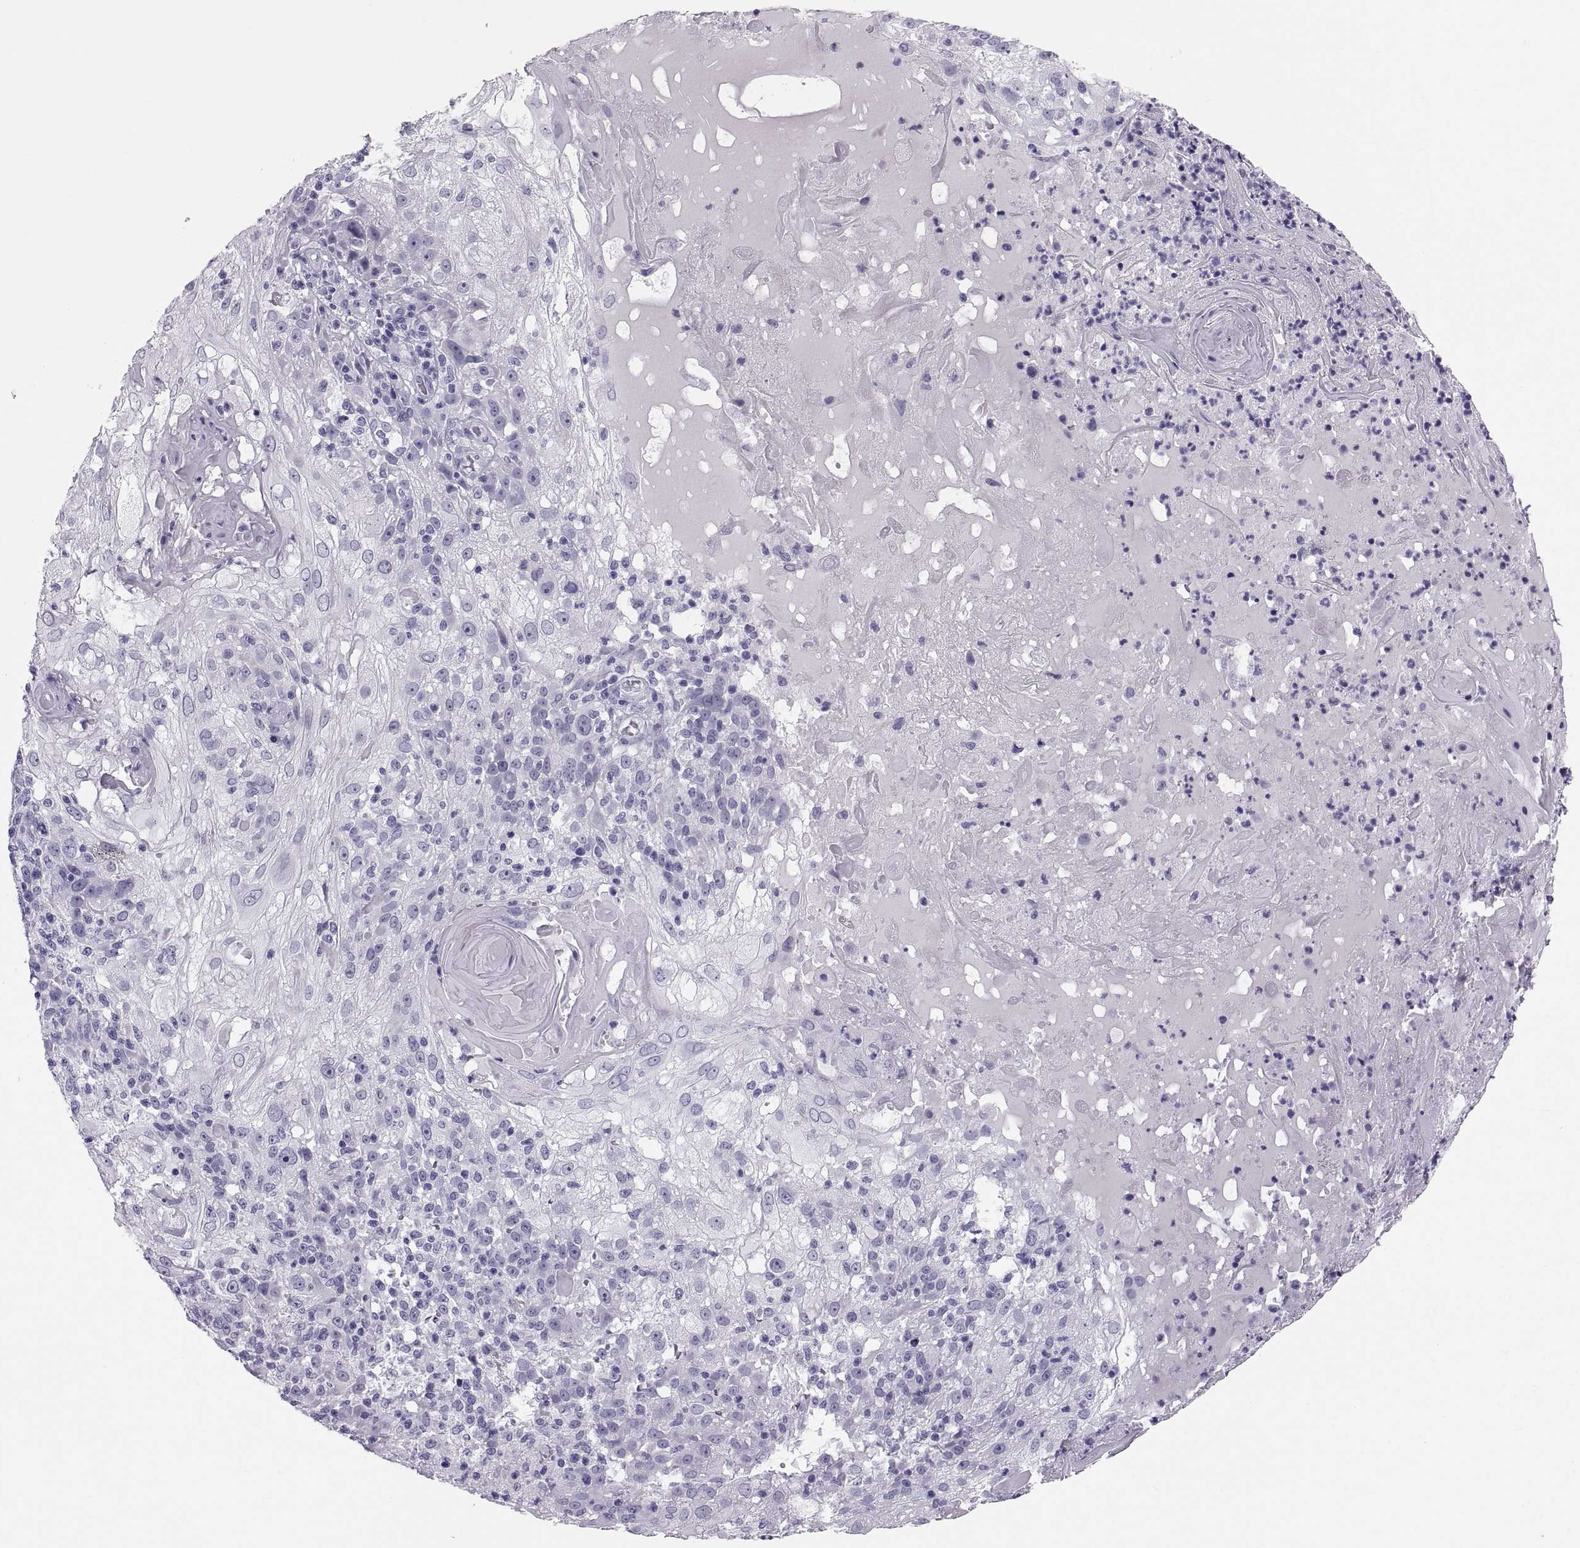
{"staining": {"intensity": "negative", "quantity": "none", "location": "none"}, "tissue": "skin cancer", "cell_type": "Tumor cells", "image_type": "cancer", "snomed": [{"axis": "morphology", "description": "Normal tissue, NOS"}, {"axis": "morphology", "description": "Squamous cell carcinoma, NOS"}, {"axis": "topography", "description": "Skin"}], "caption": "This is an IHC image of human squamous cell carcinoma (skin). There is no expression in tumor cells.", "gene": "CT47A10", "patient": {"sex": "female", "age": 83}}